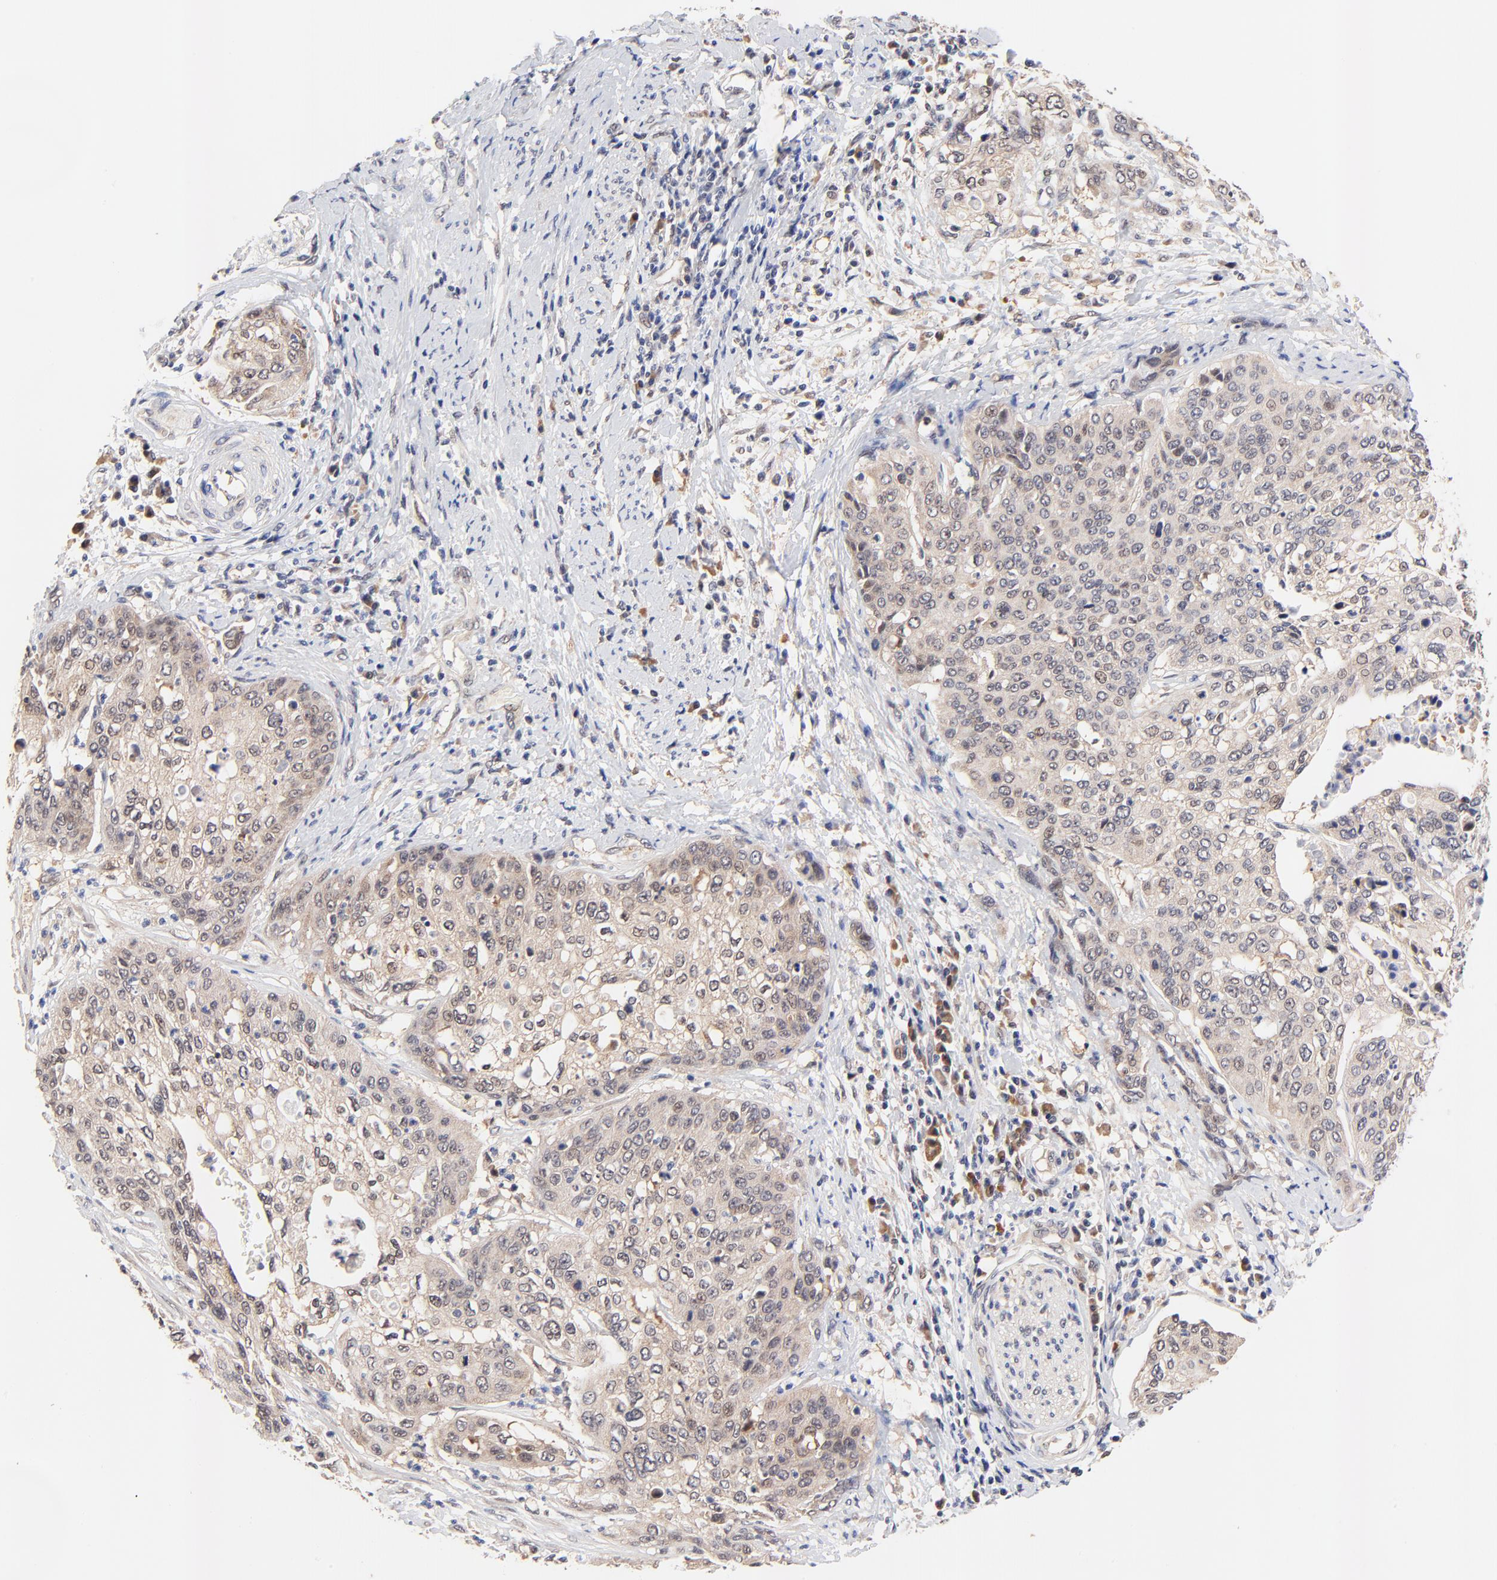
{"staining": {"intensity": "moderate", "quantity": ">75%", "location": "cytoplasmic/membranous,nuclear"}, "tissue": "cervical cancer", "cell_type": "Tumor cells", "image_type": "cancer", "snomed": [{"axis": "morphology", "description": "Squamous cell carcinoma, NOS"}, {"axis": "topography", "description": "Cervix"}], "caption": "Immunohistochemical staining of cervical cancer (squamous cell carcinoma) reveals medium levels of moderate cytoplasmic/membranous and nuclear protein staining in approximately >75% of tumor cells.", "gene": "TXNL1", "patient": {"sex": "female", "age": 41}}